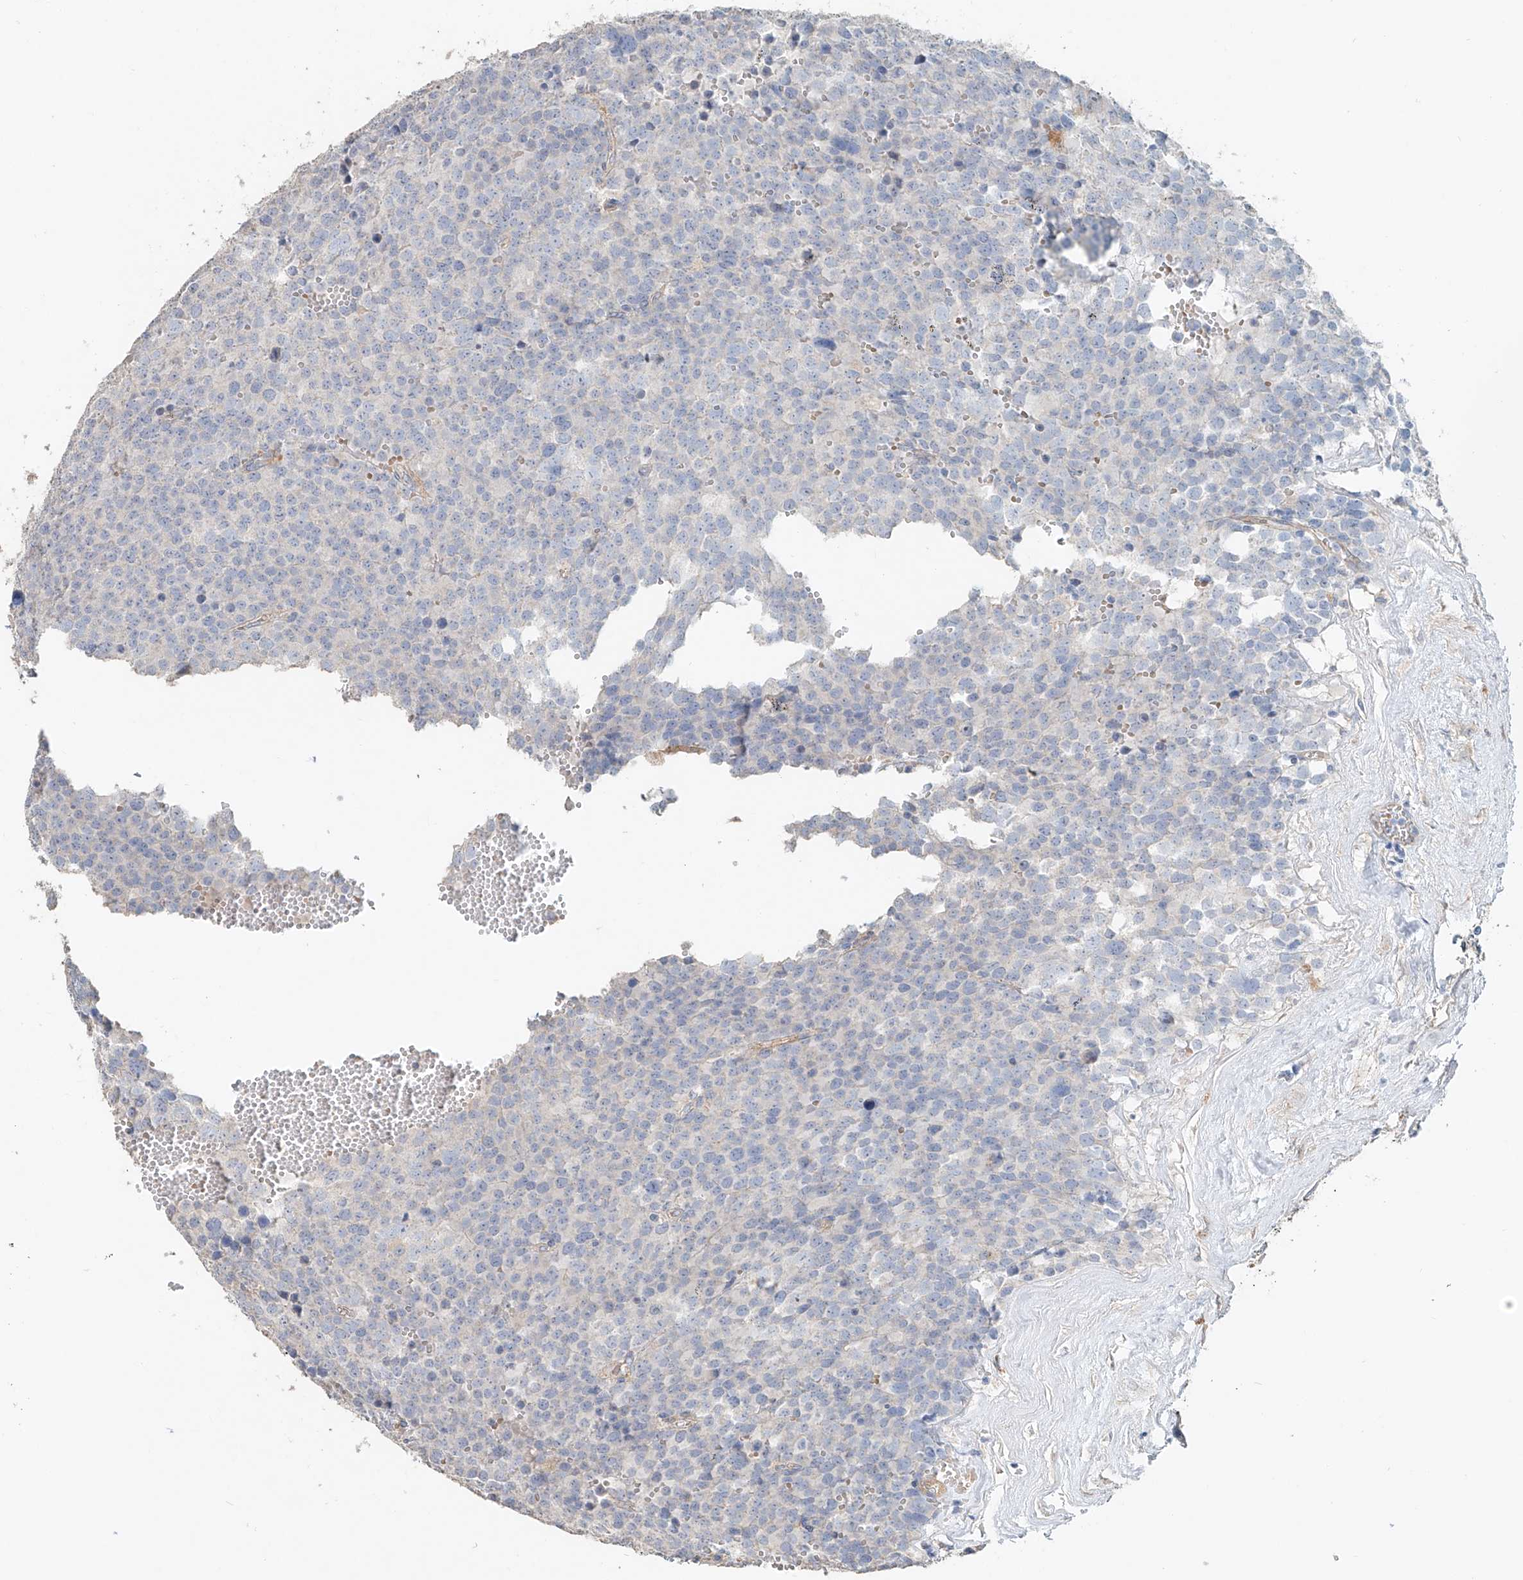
{"staining": {"intensity": "negative", "quantity": "none", "location": "none"}, "tissue": "testis cancer", "cell_type": "Tumor cells", "image_type": "cancer", "snomed": [{"axis": "morphology", "description": "Seminoma, NOS"}, {"axis": "topography", "description": "Testis"}], "caption": "This is an immunohistochemistry (IHC) micrograph of human testis seminoma. There is no positivity in tumor cells.", "gene": "TRIM47", "patient": {"sex": "male", "age": 71}}